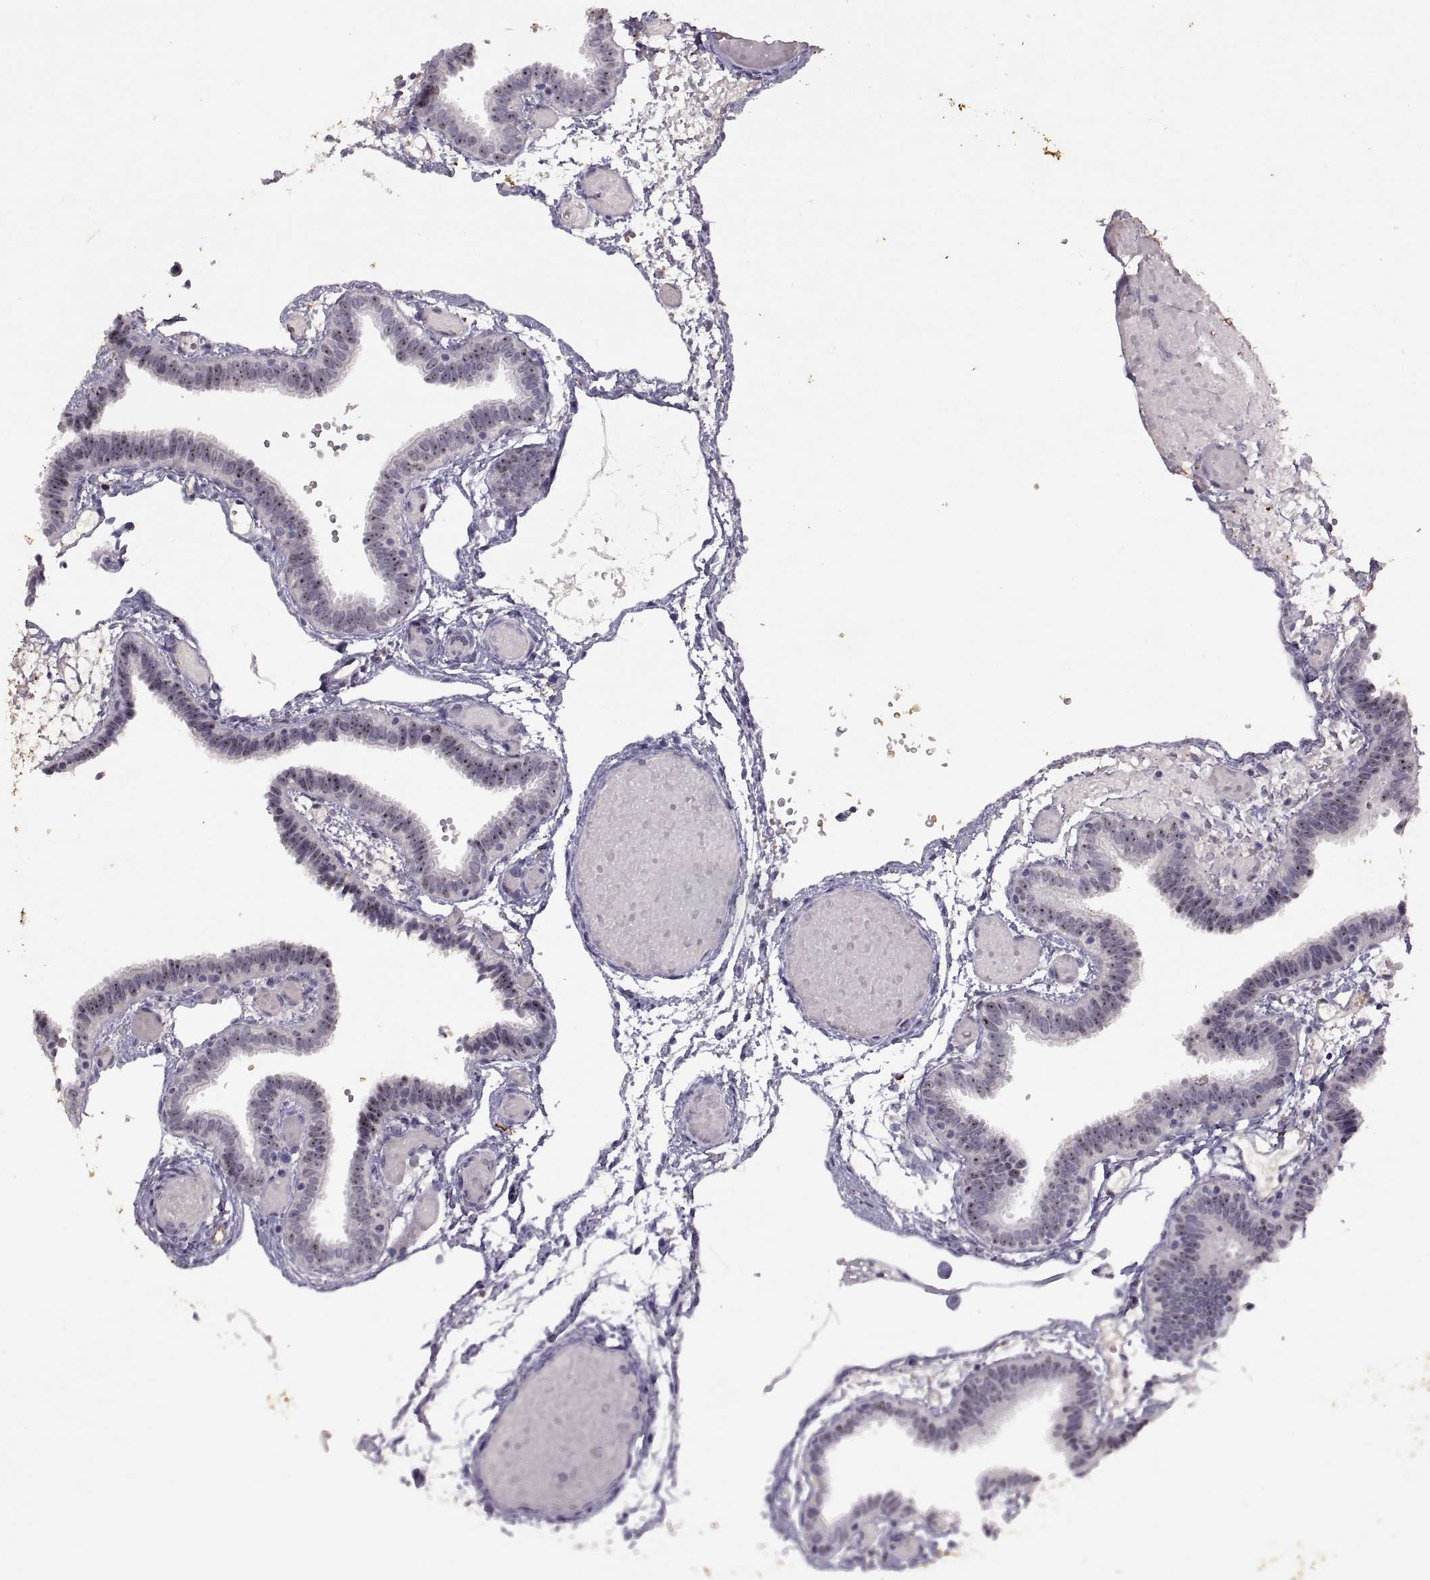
{"staining": {"intensity": "moderate", "quantity": "25%-75%", "location": "nuclear"}, "tissue": "fallopian tube", "cell_type": "Glandular cells", "image_type": "normal", "snomed": [{"axis": "morphology", "description": "Normal tissue, NOS"}, {"axis": "topography", "description": "Fallopian tube"}], "caption": "Immunohistochemical staining of unremarkable human fallopian tube exhibits medium levels of moderate nuclear positivity in approximately 25%-75% of glandular cells. The protein is shown in brown color, while the nuclei are stained blue.", "gene": "SINHCAF", "patient": {"sex": "female", "age": 37}}